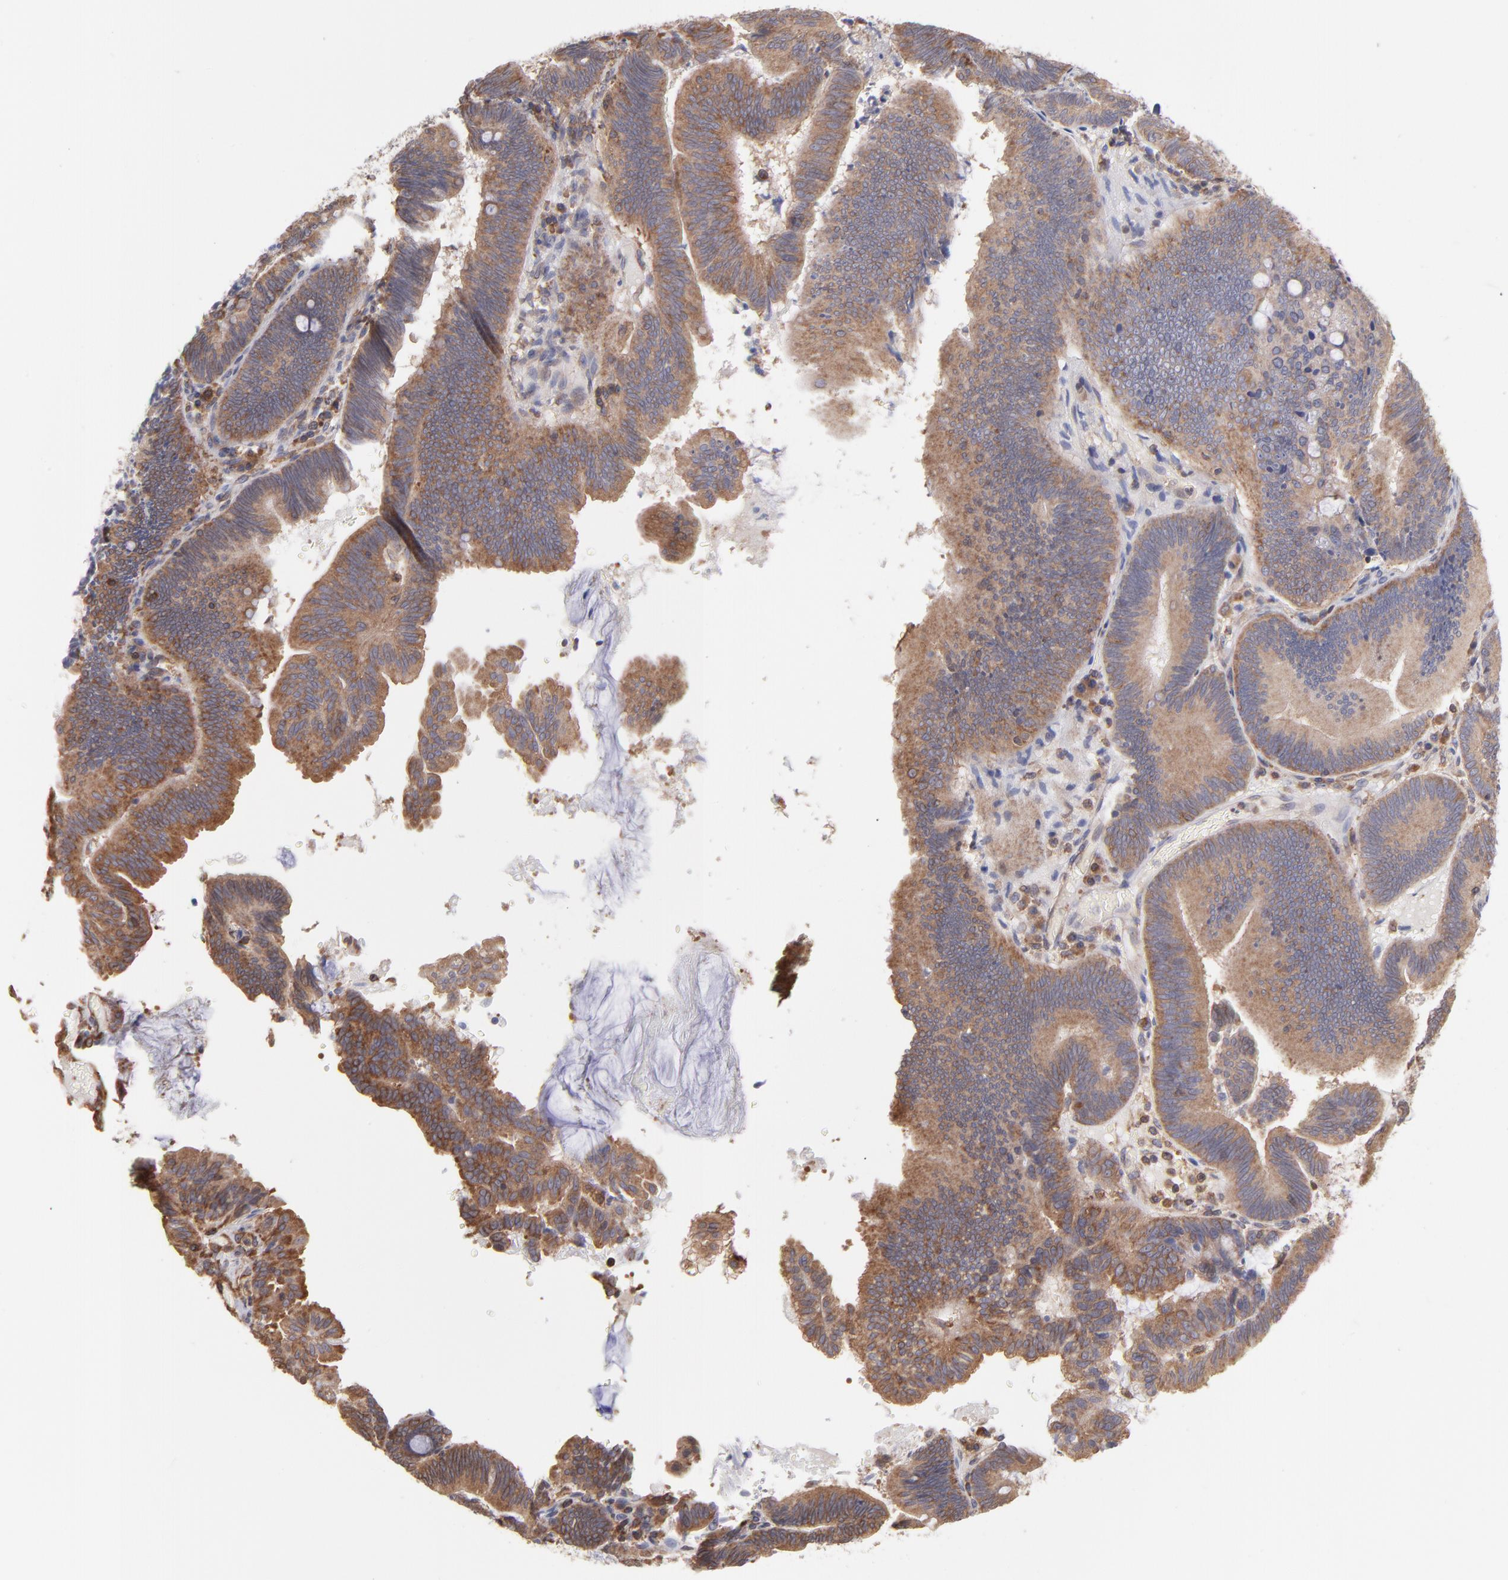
{"staining": {"intensity": "moderate", "quantity": ">75%", "location": "cytoplasmic/membranous"}, "tissue": "pancreatic cancer", "cell_type": "Tumor cells", "image_type": "cancer", "snomed": [{"axis": "morphology", "description": "Adenocarcinoma, NOS"}, {"axis": "topography", "description": "Pancreas"}], "caption": "Immunohistochemical staining of pancreatic cancer shows moderate cytoplasmic/membranous protein expression in approximately >75% of tumor cells.", "gene": "MAPRE1", "patient": {"sex": "male", "age": 82}}